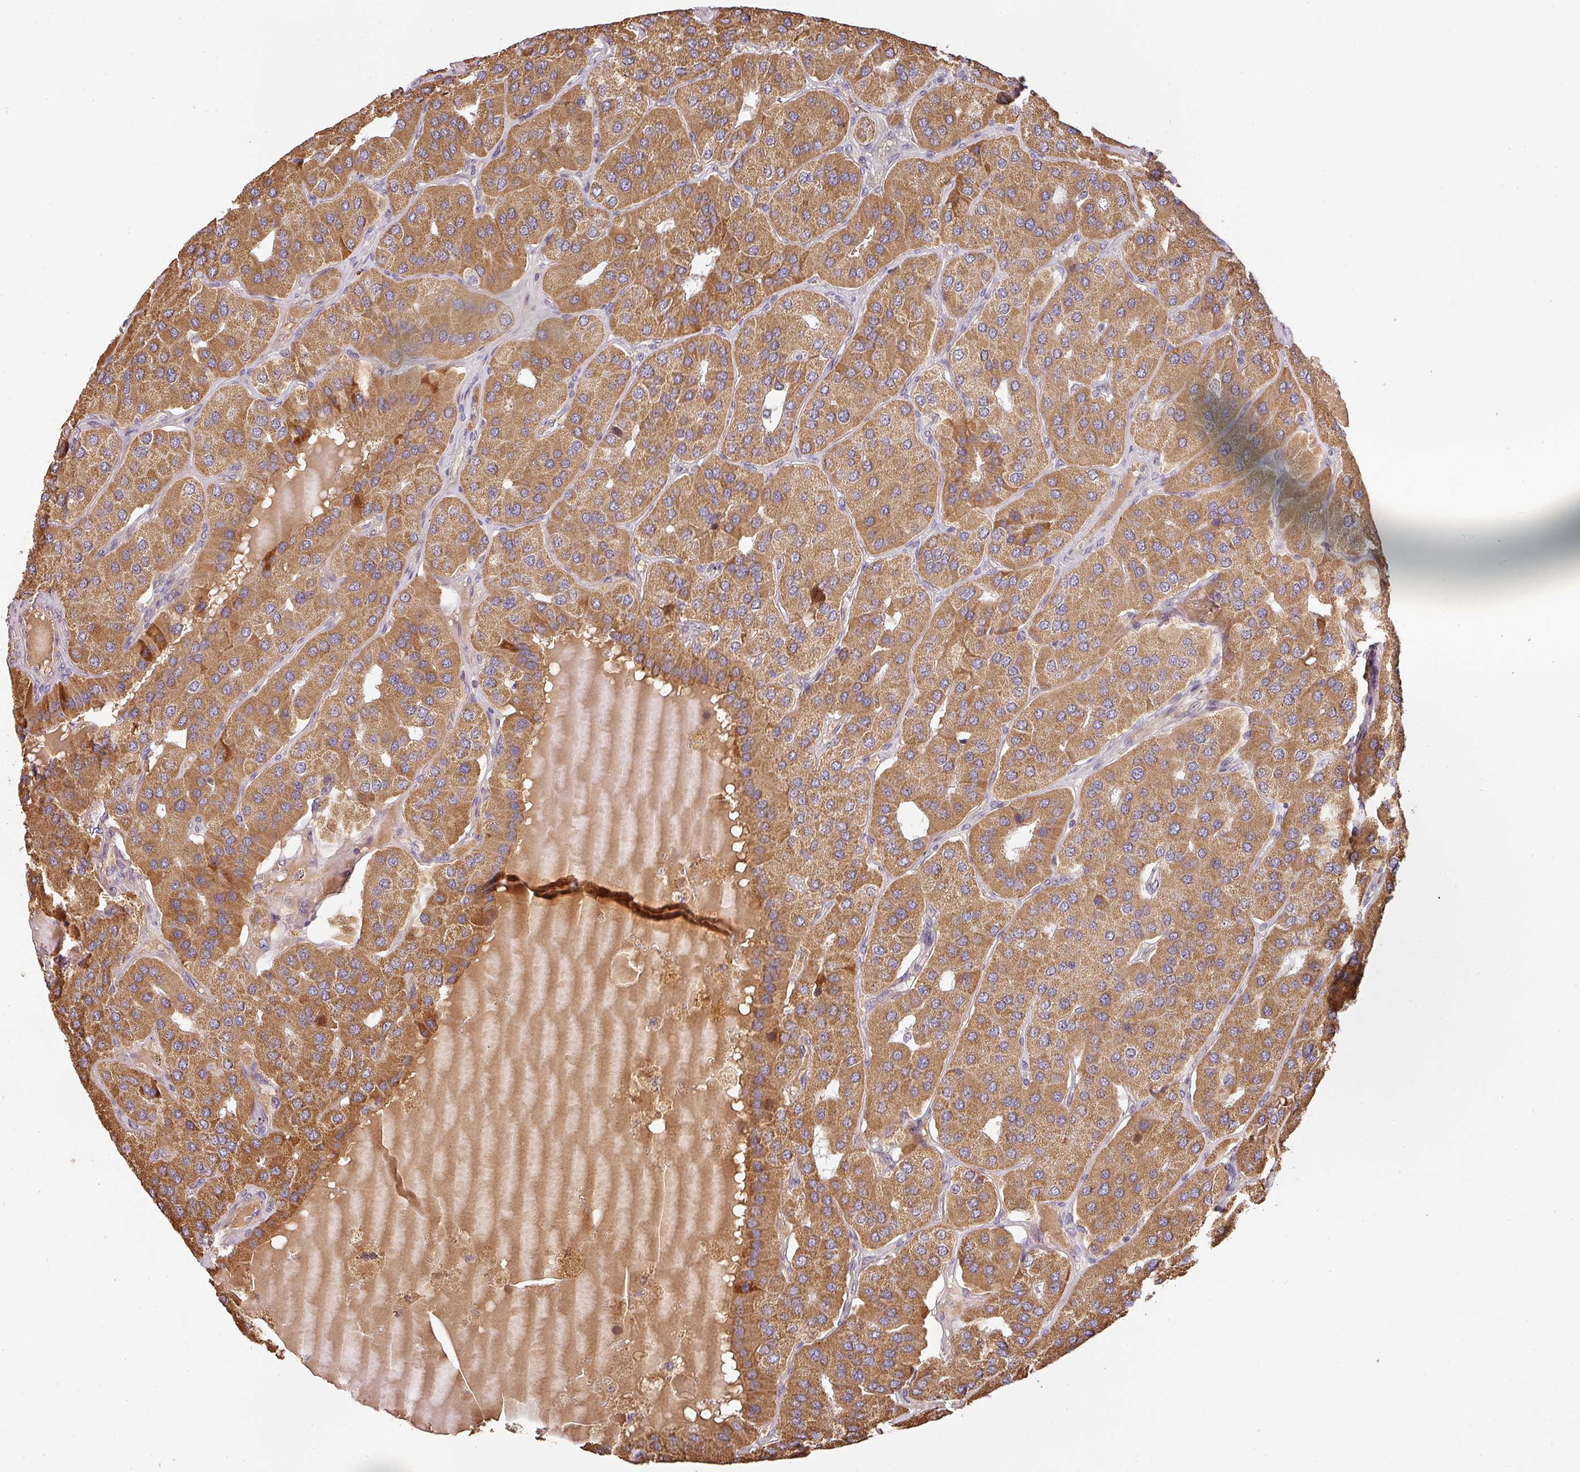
{"staining": {"intensity": "moderate", "quantity": ">75%", "location": "cytoplasmic/membranous"}, "tissue": "parathyroid gland", "cell_type": "Glandular cells", "image_type": "normal", "snomed": [{"axis": "morphology", "description": "Normal tissue, NOS"}, {"axis": "morphology", "description": "Adenoma, NOS"}, {"axis": "topography", "description": "Parathyroid gland"}], "caption": "The image displays a brown stain indicating the presence of a protein in the cytoplasmic/membranous of glandular cells in parathyroid gland. (DAB IHC with brightfield microscopy, high magnification).", "gene": "BPIFB3", "patient": {"sex": "female", "age": 86}}